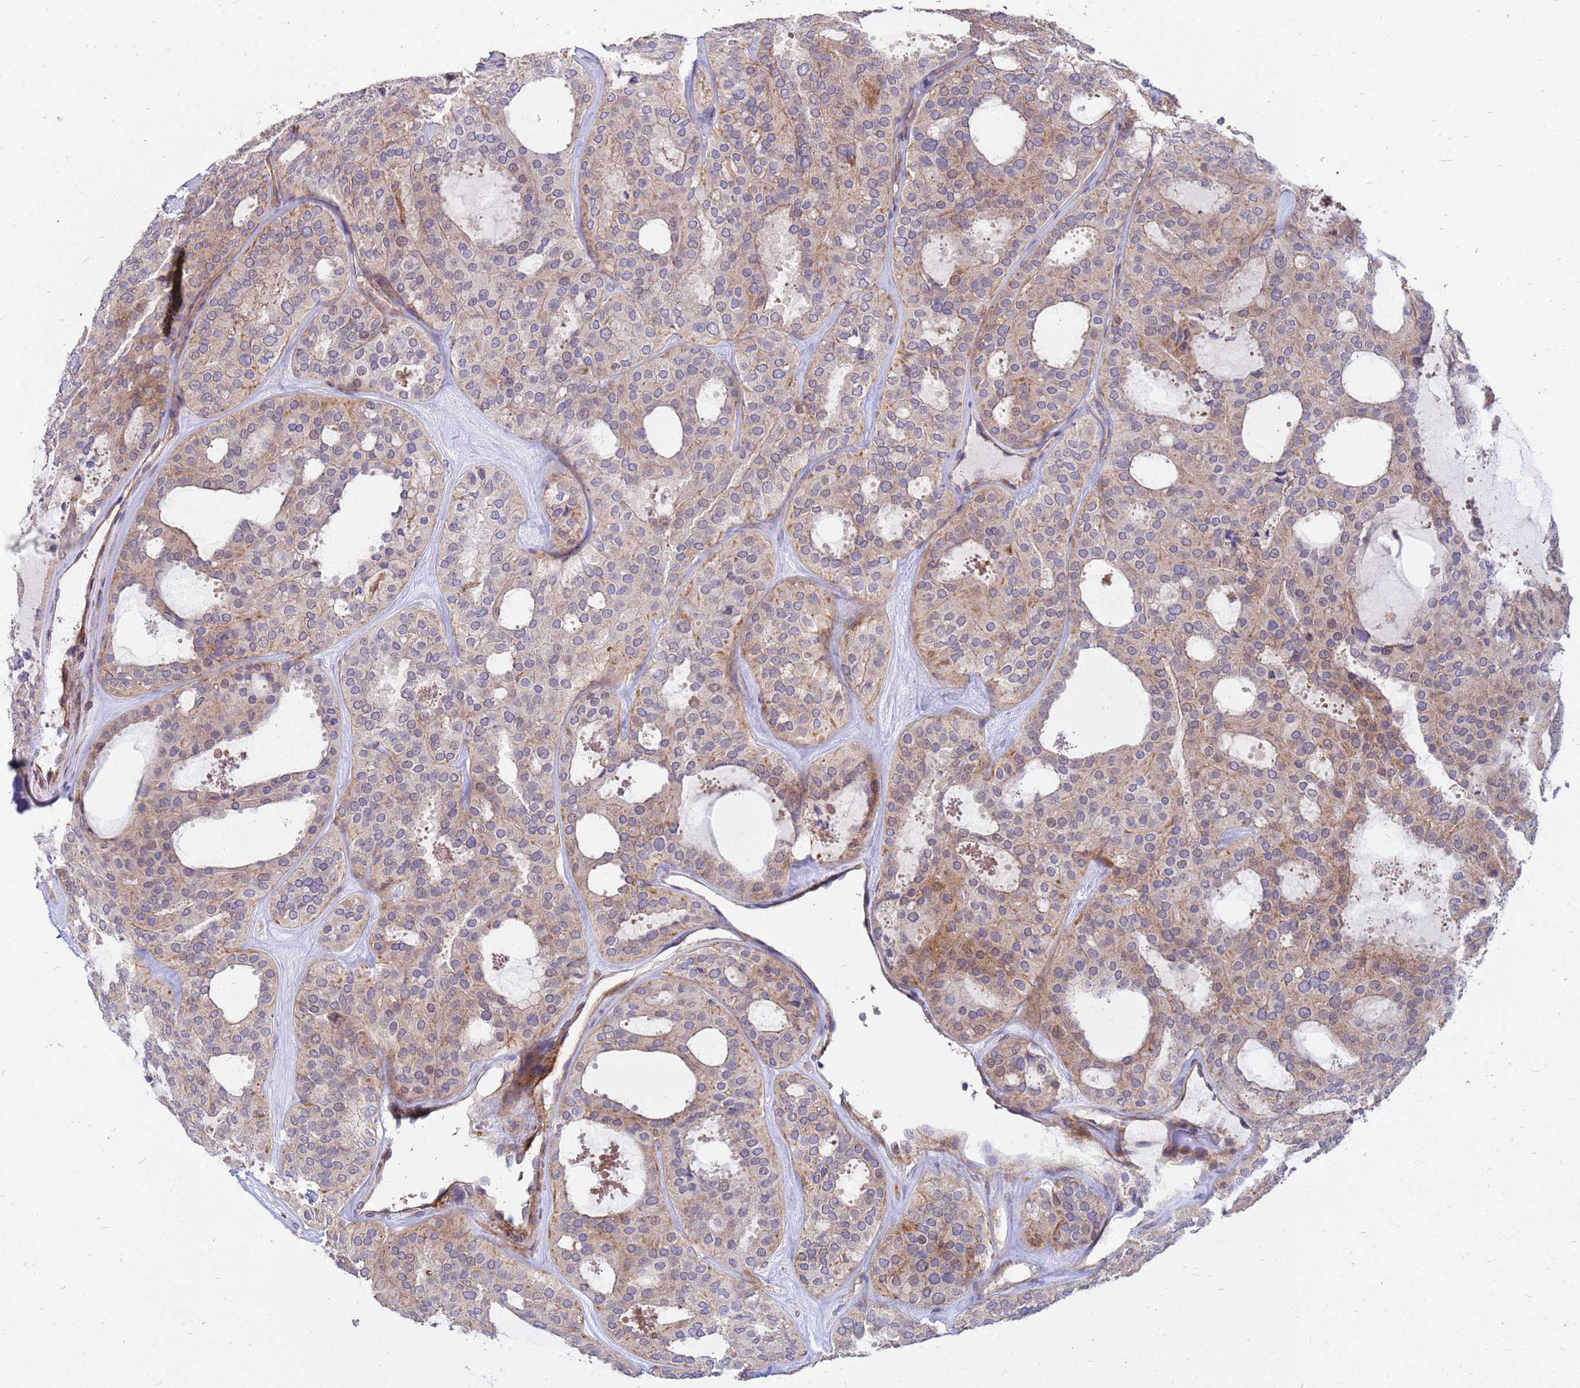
{"staining": {"intensity": "weak", "quantity": "<25%", "location": "cytoplasmic/membranous"}, "tissue": "thyroid cancer", "cell_type": "Tumor cells", "image_type": "cancer", "snomed": [{"axis": "morphology", "description": "Follicular adenoma carcinoma, NOS"}, {"axis": "topography", "description": "Thyroid gland"}], "caption": "This is an immunohistochemistry (IHC) micrograph of thyroid cancer. There is no expression in tumor cells.", "gene": "CDC34", "patient": {"sex": "male", "age": 75}}